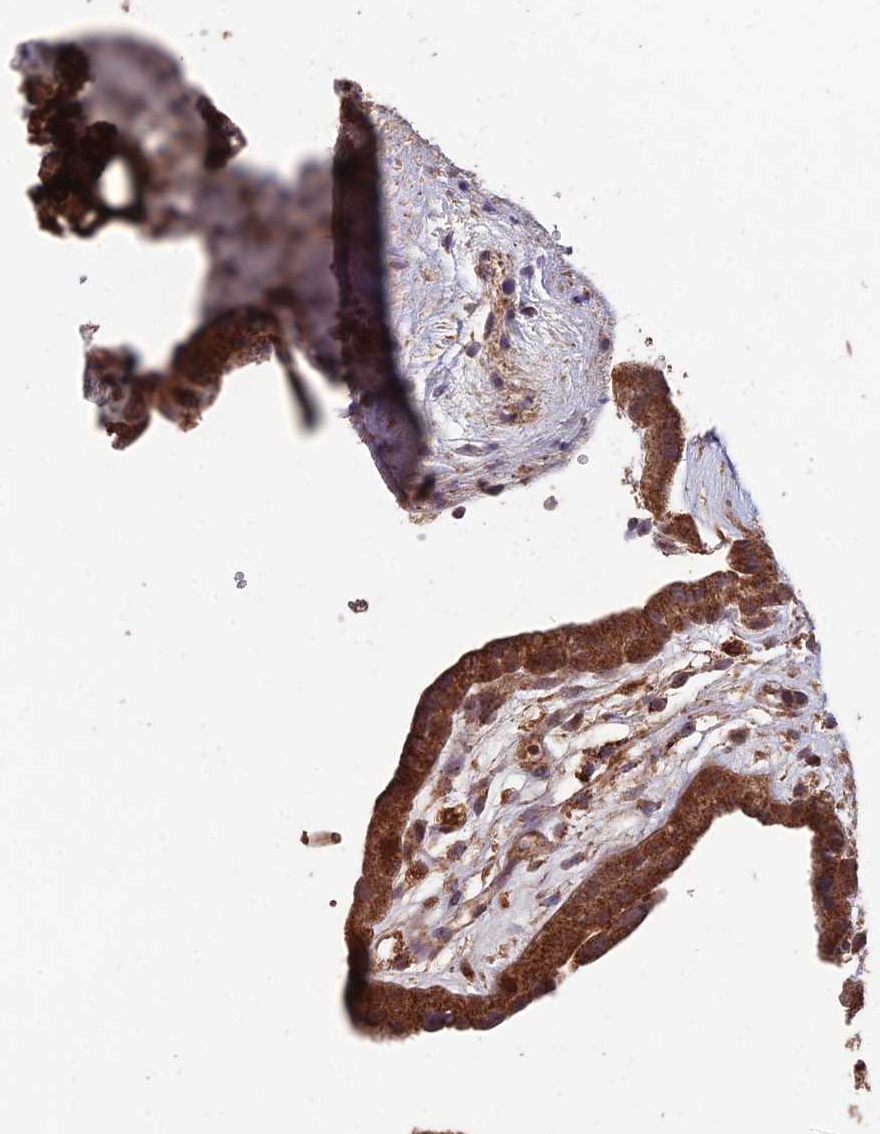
{"staining": {"intensity": "moderate", "quantity": ">75%", "location": "cytoplasmic/membranous"}, "tissue": "placenta", "cell_type": "Decidual cells", "image_type": "normal", "snomed": [{"axis": "morphology", "description": "Normal tissue, NOS"}, {"axis": "topography", "description": "Placenta"}], "caption": "This is a histology image of immunohistochemistry staining of unremarkable placenta, which shows moderate expression in the cytoplasmic/membranous of decidual cells.", "gene": "IFT22", "patient": {"sex": "female", "age": 18}}